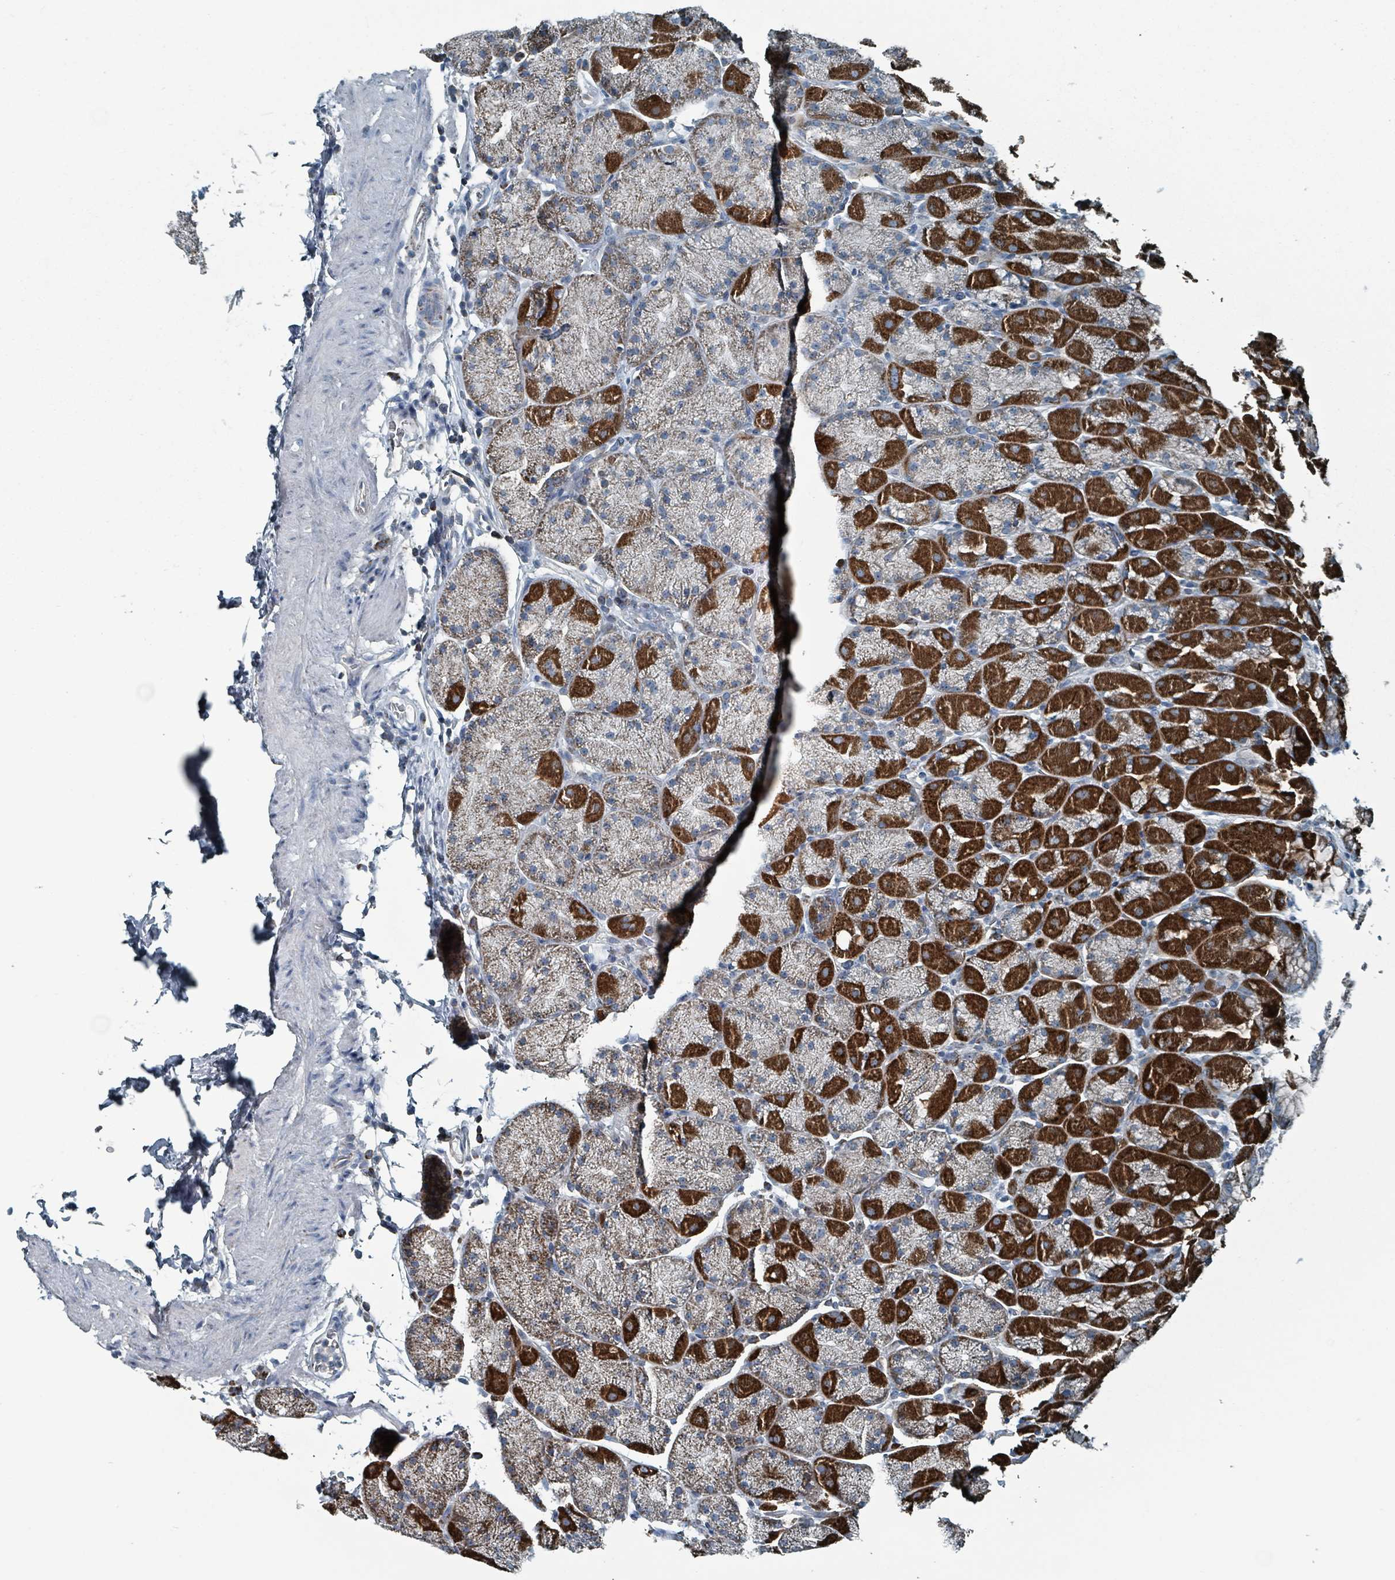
{"staining": {"intensity": "strong", "quantity": "25%-75%", "location": "cytoplasmic/membranous"}, "tissue": "stomach", "cell_type": "Glandular cells", "image_type": "normal", "snomed": [{"axis": "morphology", "description": "Normal tissue, NOS"}, {"axis": "topography", "description": "Stomach, upper"}, {"axis": "topography", "description": "Stomach, lower"}], "caption": "The immunohistochemical stain shows strong cytoplasmic/membranous positivity in glandular cells of benign stomach. (Brightfield microscopy of DAB IHC at high magnification).", "gene": "ABHD18", "patient": {"sex": "male", "age": 67}}